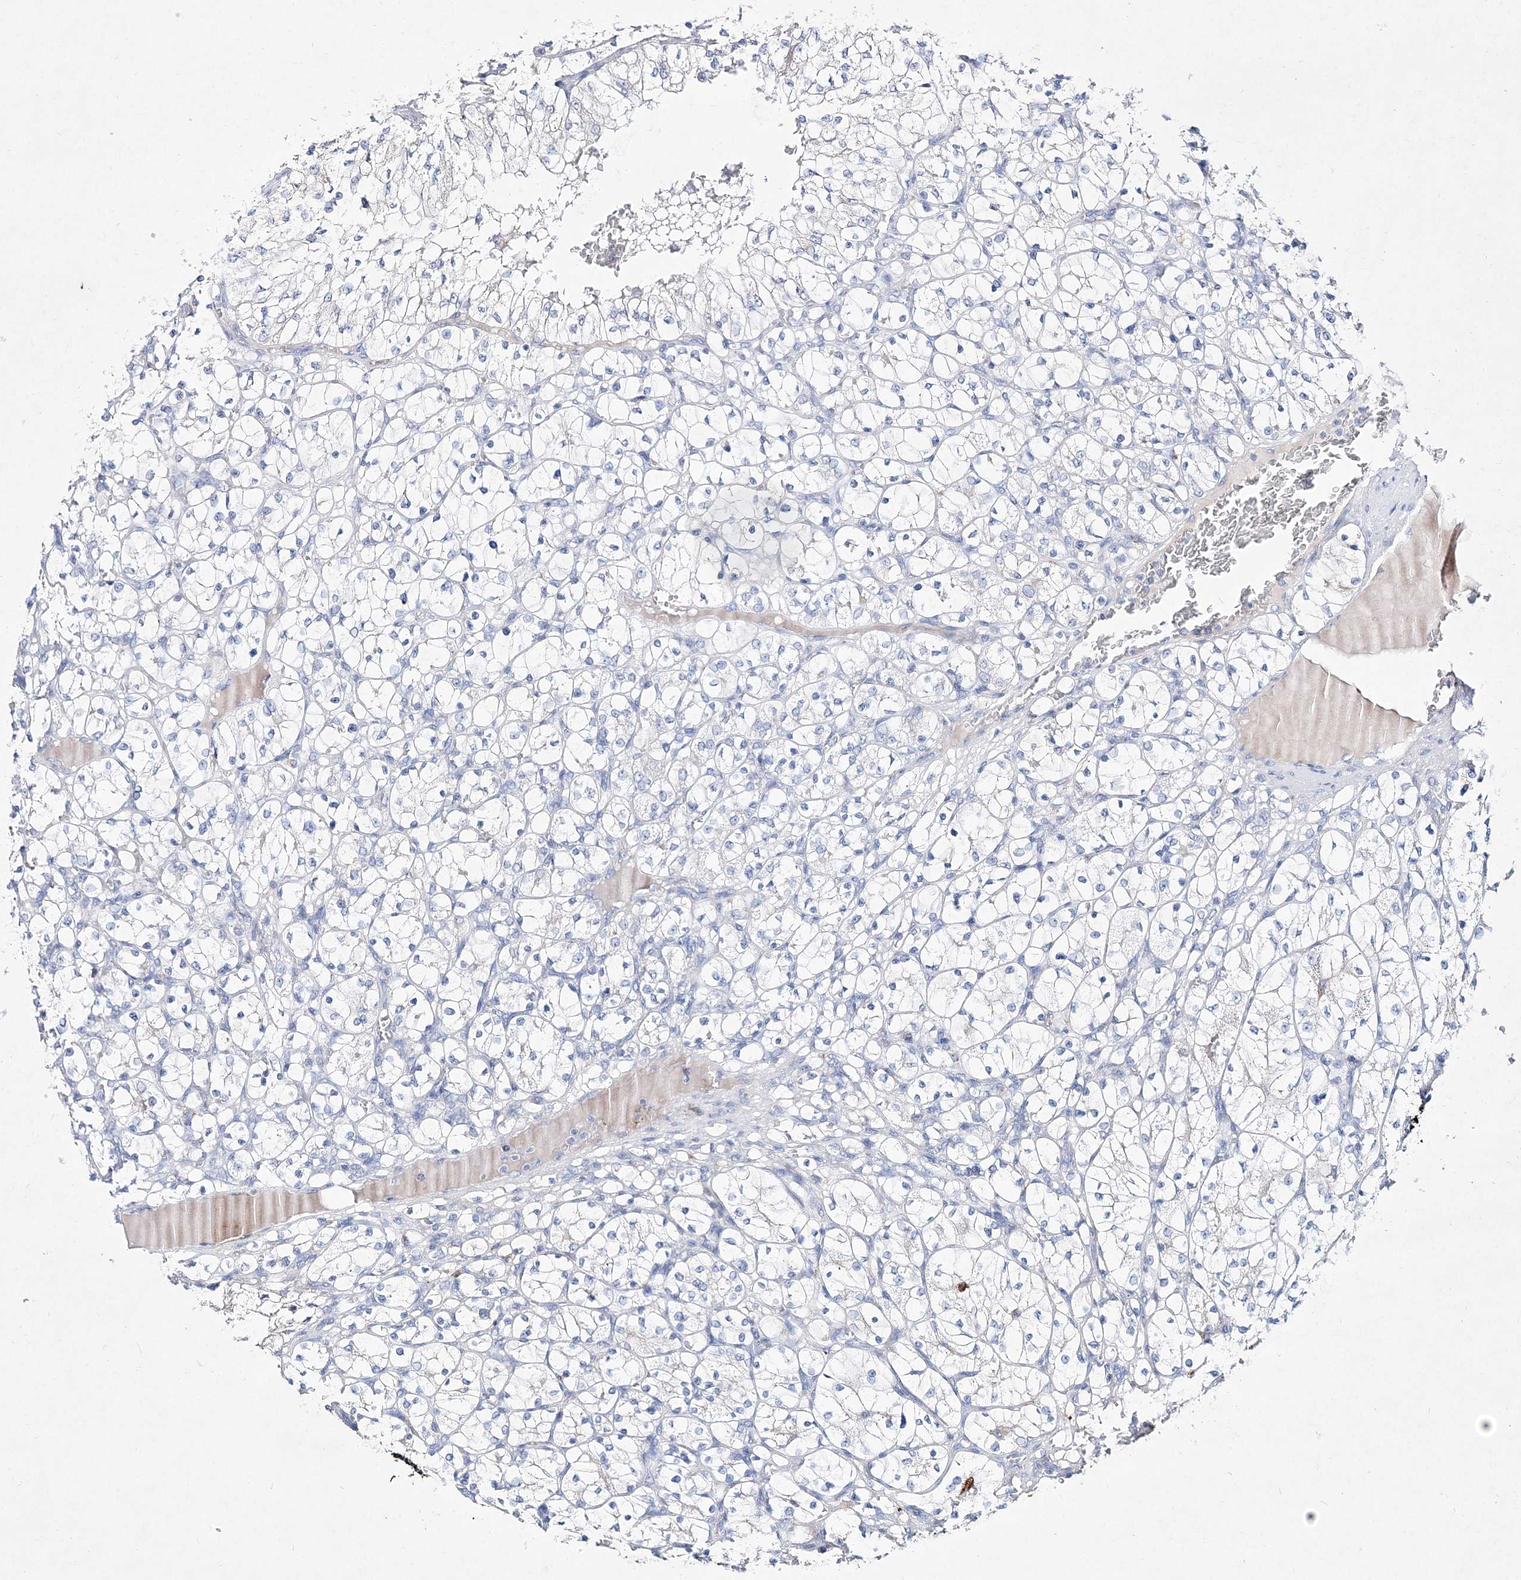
{"staining": {"intensity": "negative", "quantity": "none", "location": "none"}, "tissue": "renal cancer", "cell_type": "Tumor cells", "image_type": "cancer", "snomed": [{"axis": "morphology", "description": "Adenocarcinoma, NOS"}, {"axis": "topography", "description": "Kidney"}], "caption": "The histopathology image exhibits no staining of tumor cells in adenocarcinoma (renal).", "gene": "SPINK7", "patient": {"sex": "female", "age": 69}}